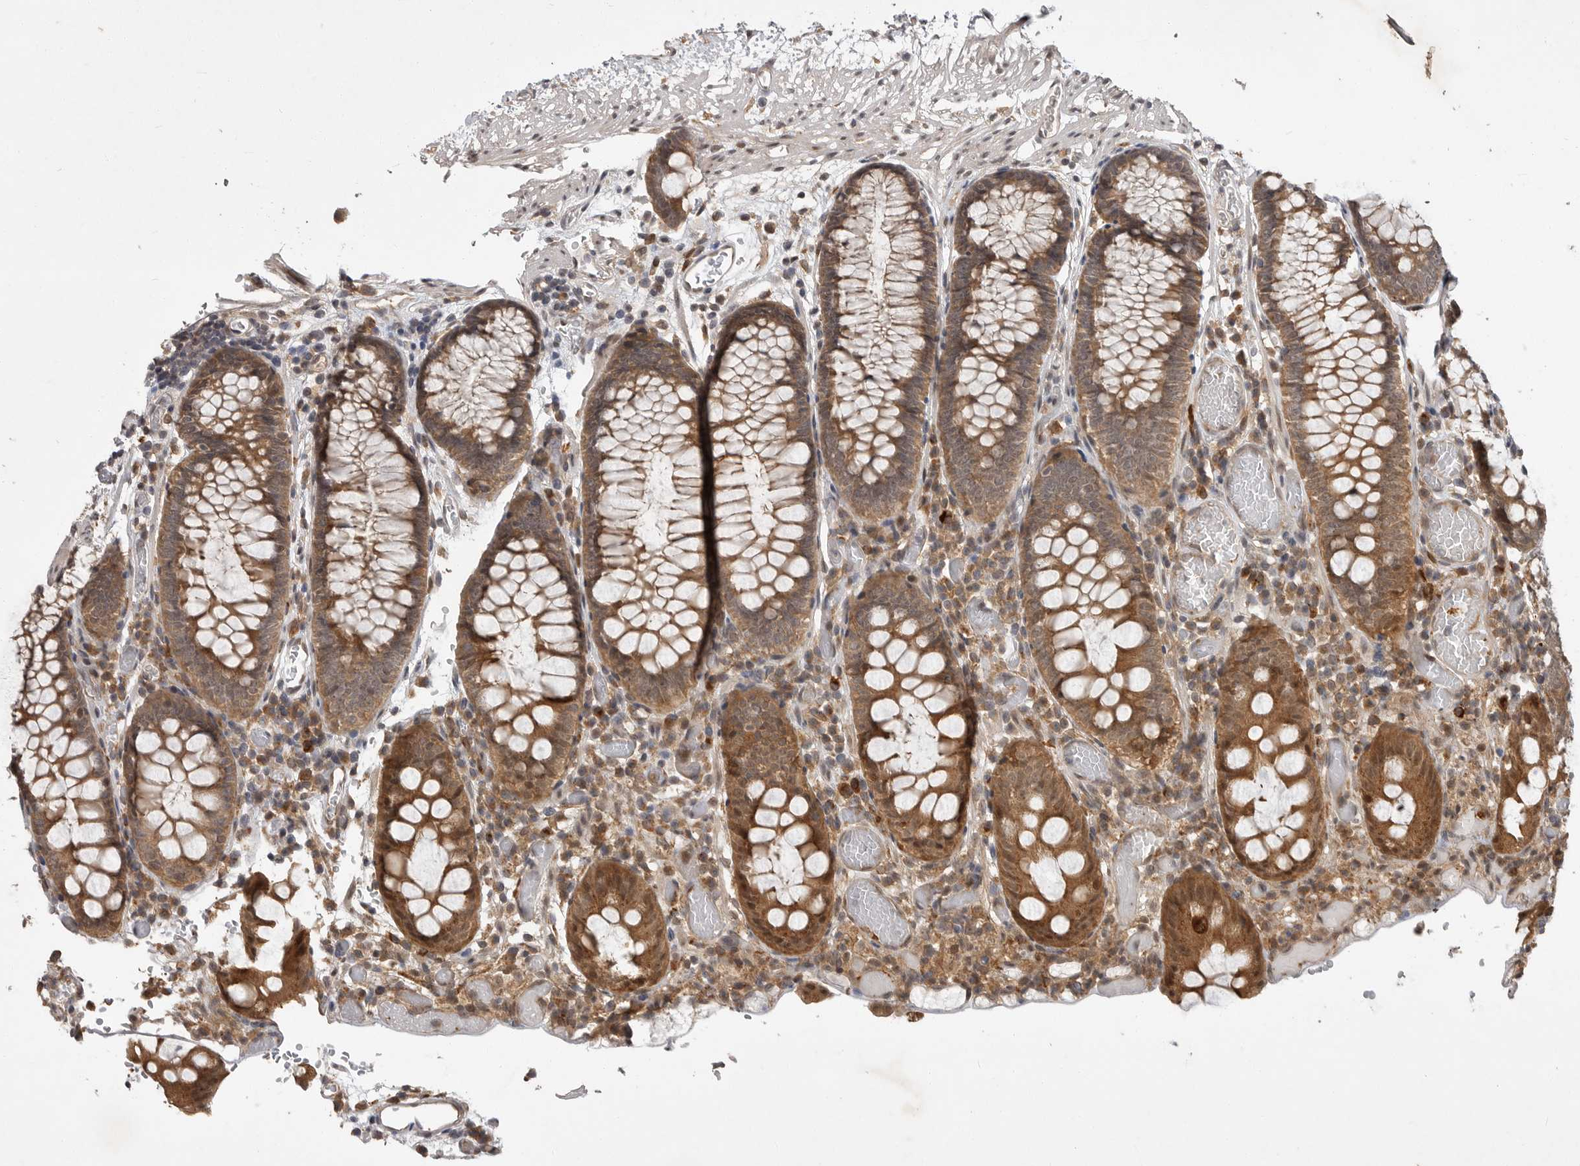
{"staining": {"intensity": "moderate", "quantity": ">75%", "location": "cytoplasmic/membranous"}, "tissue": "colon", "cell_type": "Endothelial cells", "image_type": "normal", "snomed": [{"axis": "morphology", "description": "Normal tissue, NOS"}, {"axis": "topography", "description": "Colon"}], "caption": "Protein staining demonstrates moderate cytoplasmic/membranous expression in about >75% of endothelial cells in normal colon.", "gene": "OSBPL9", "patient": {"sex": "male", "age": 14}}